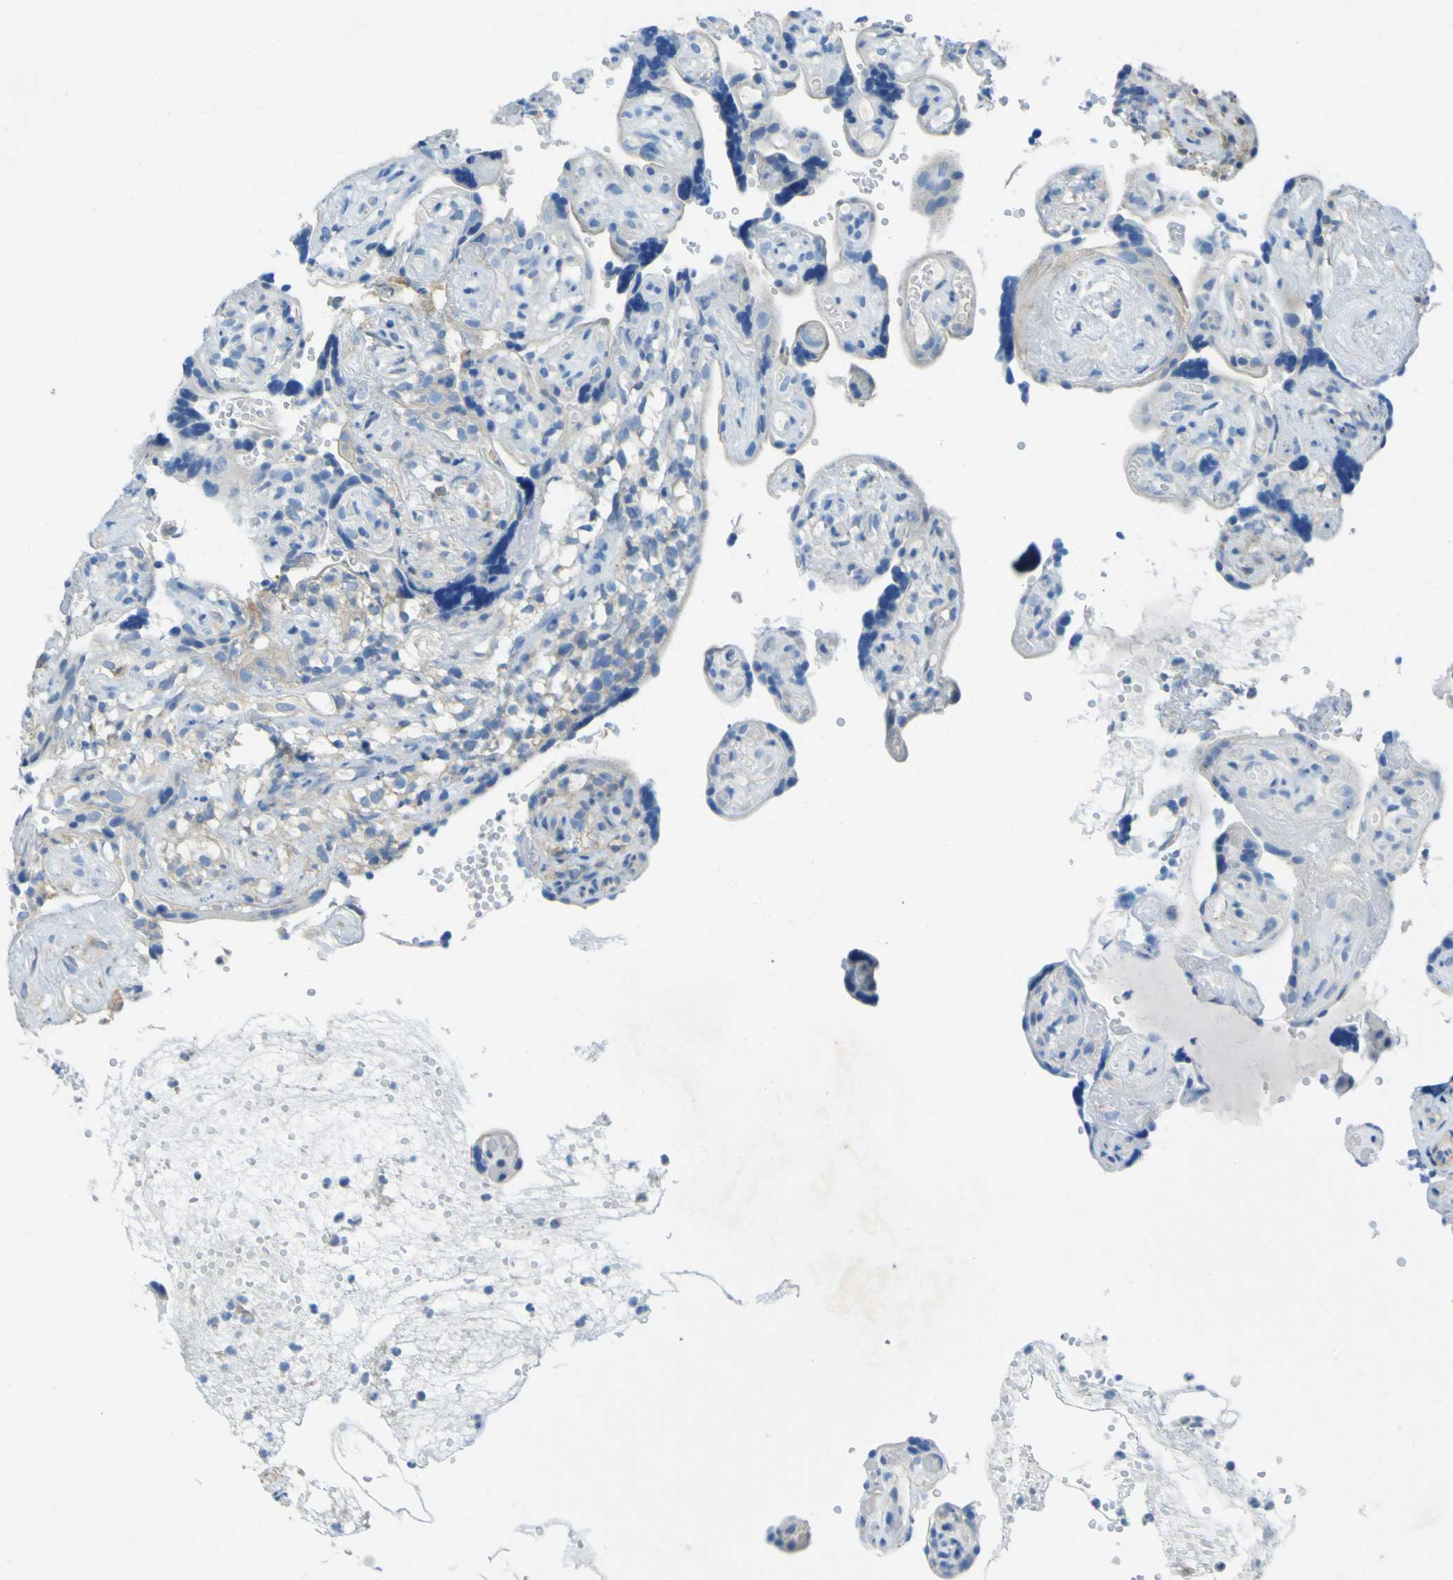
{"staining": {"intensity": "weak", "quantity": "25%-75%", "location": "cytoplasmic/membranous"}, "tissue": "placenta", "cell_type": "Decidual cells", "image_type": "normal", "snomed": [{"axis": "morphology", "description": "Normal tissue, NOS"}, {"axis": "topography", "description": "Placenta"}], "caption": "Immunohistochemistry histopathology image of benign human placenta stained for a protein (brown), which shows low levels of weak cytoplasmic/membranous positivity in about 25%-75% of decidual cells.", "gene": "OGN", "patient": {"sex": "female", "age": 30}}